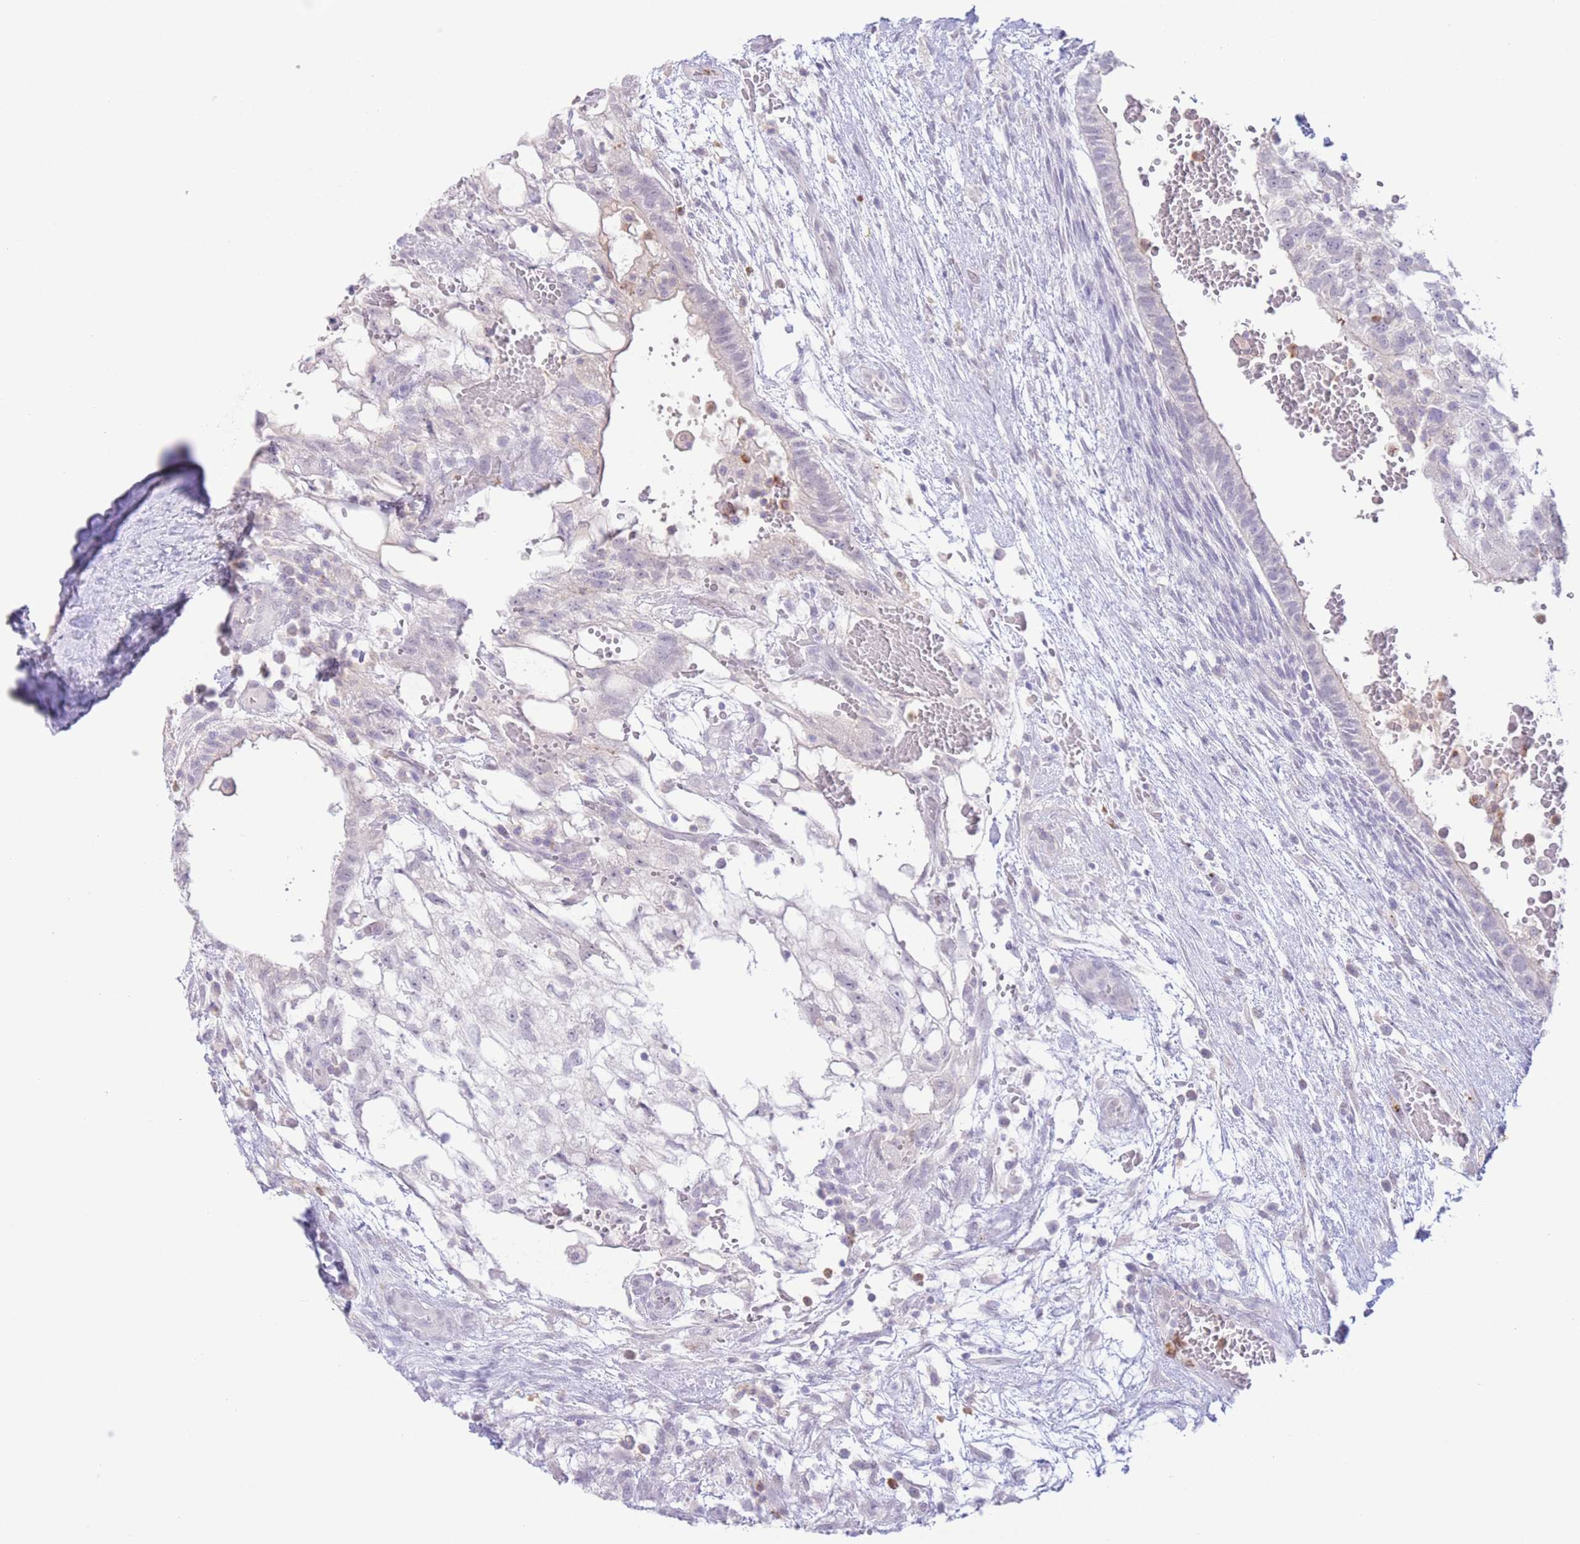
{"staining": {"intensity": "negative", "quantity": "none", "location": "none"}, "tissue": "testis cancer", "cell_type": "Tumor cells", "image_type": "cancer", "snomed": [{"axis": "morphology", "description": "Normal tissue, NOS"}, {"axis": "morphology", "description": "Carcinoma, Embryonal, NOS"}, {"axis": "topography", "description": "Testis"}], "caption": "A photomicrograph of testis embryonal carcinoma stained for a protein demonstrates no brown staining in tumor cells. (Brightfield microscopy of DAB immunohistochemistry at high magnification).", "gene": "LCLAT1", "patient": {"sex": "male", "age": 32}}